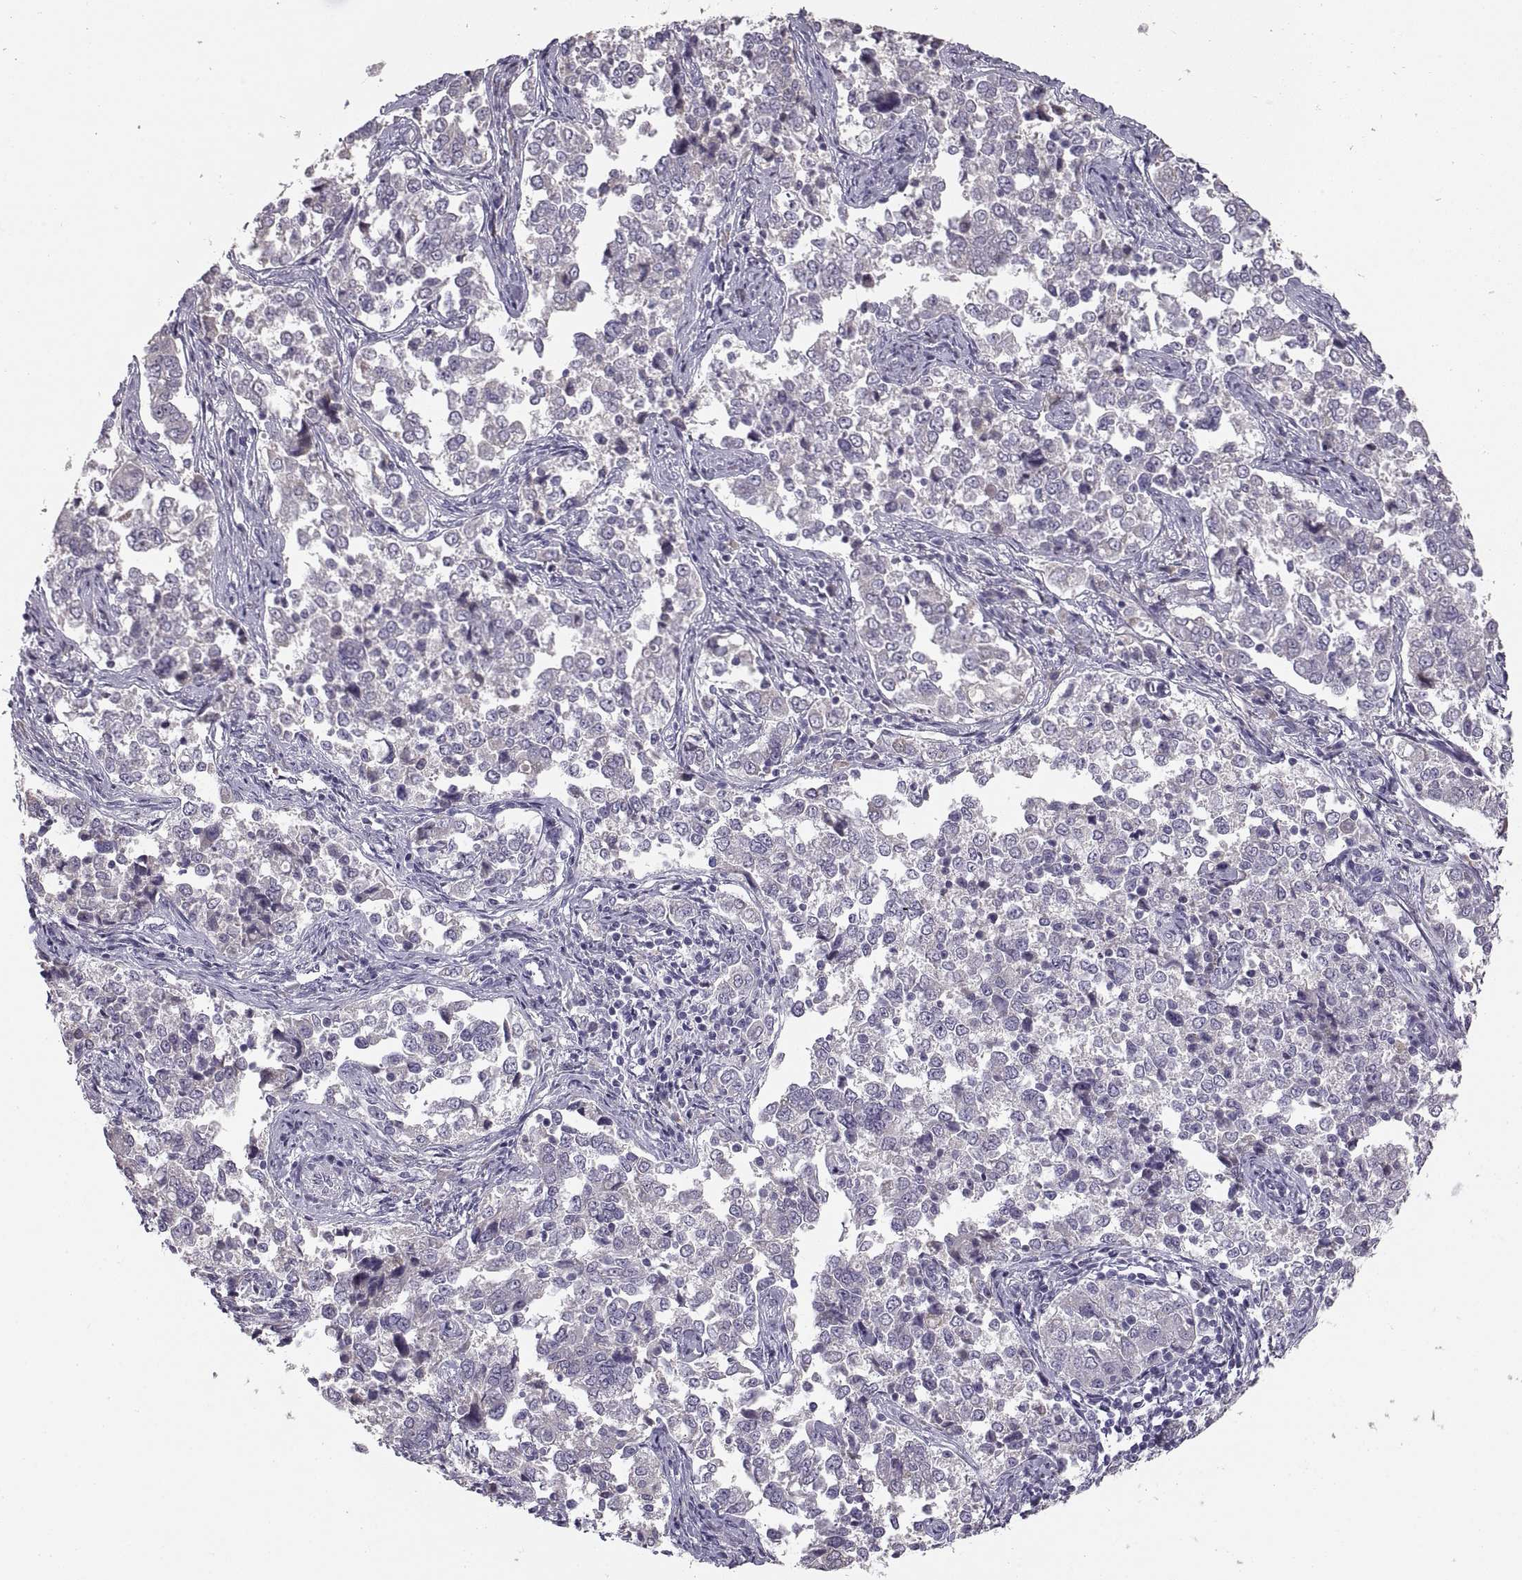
{"staining": {"intensity": "negative", "quantity": "none", "location": "none"}, "tissue": "endometrial cancer", "cell_type": "Tumor cells", "image_type": "cancer", "snomed": [{"axis": "morphology", "description": "Adenocarcinoma, NOS"}, {"axis": "topography", "description": "Endometrium"}], "caption": "Protein analysis of adenocarcinoma (endometrial) displays no significant staining in tumor cells. (DAB immunohistochemistry visualized using brightfield microscopy, high magnification).", "gene": "MAGEB18", "patient": {"sex": "female", "age": 43}}